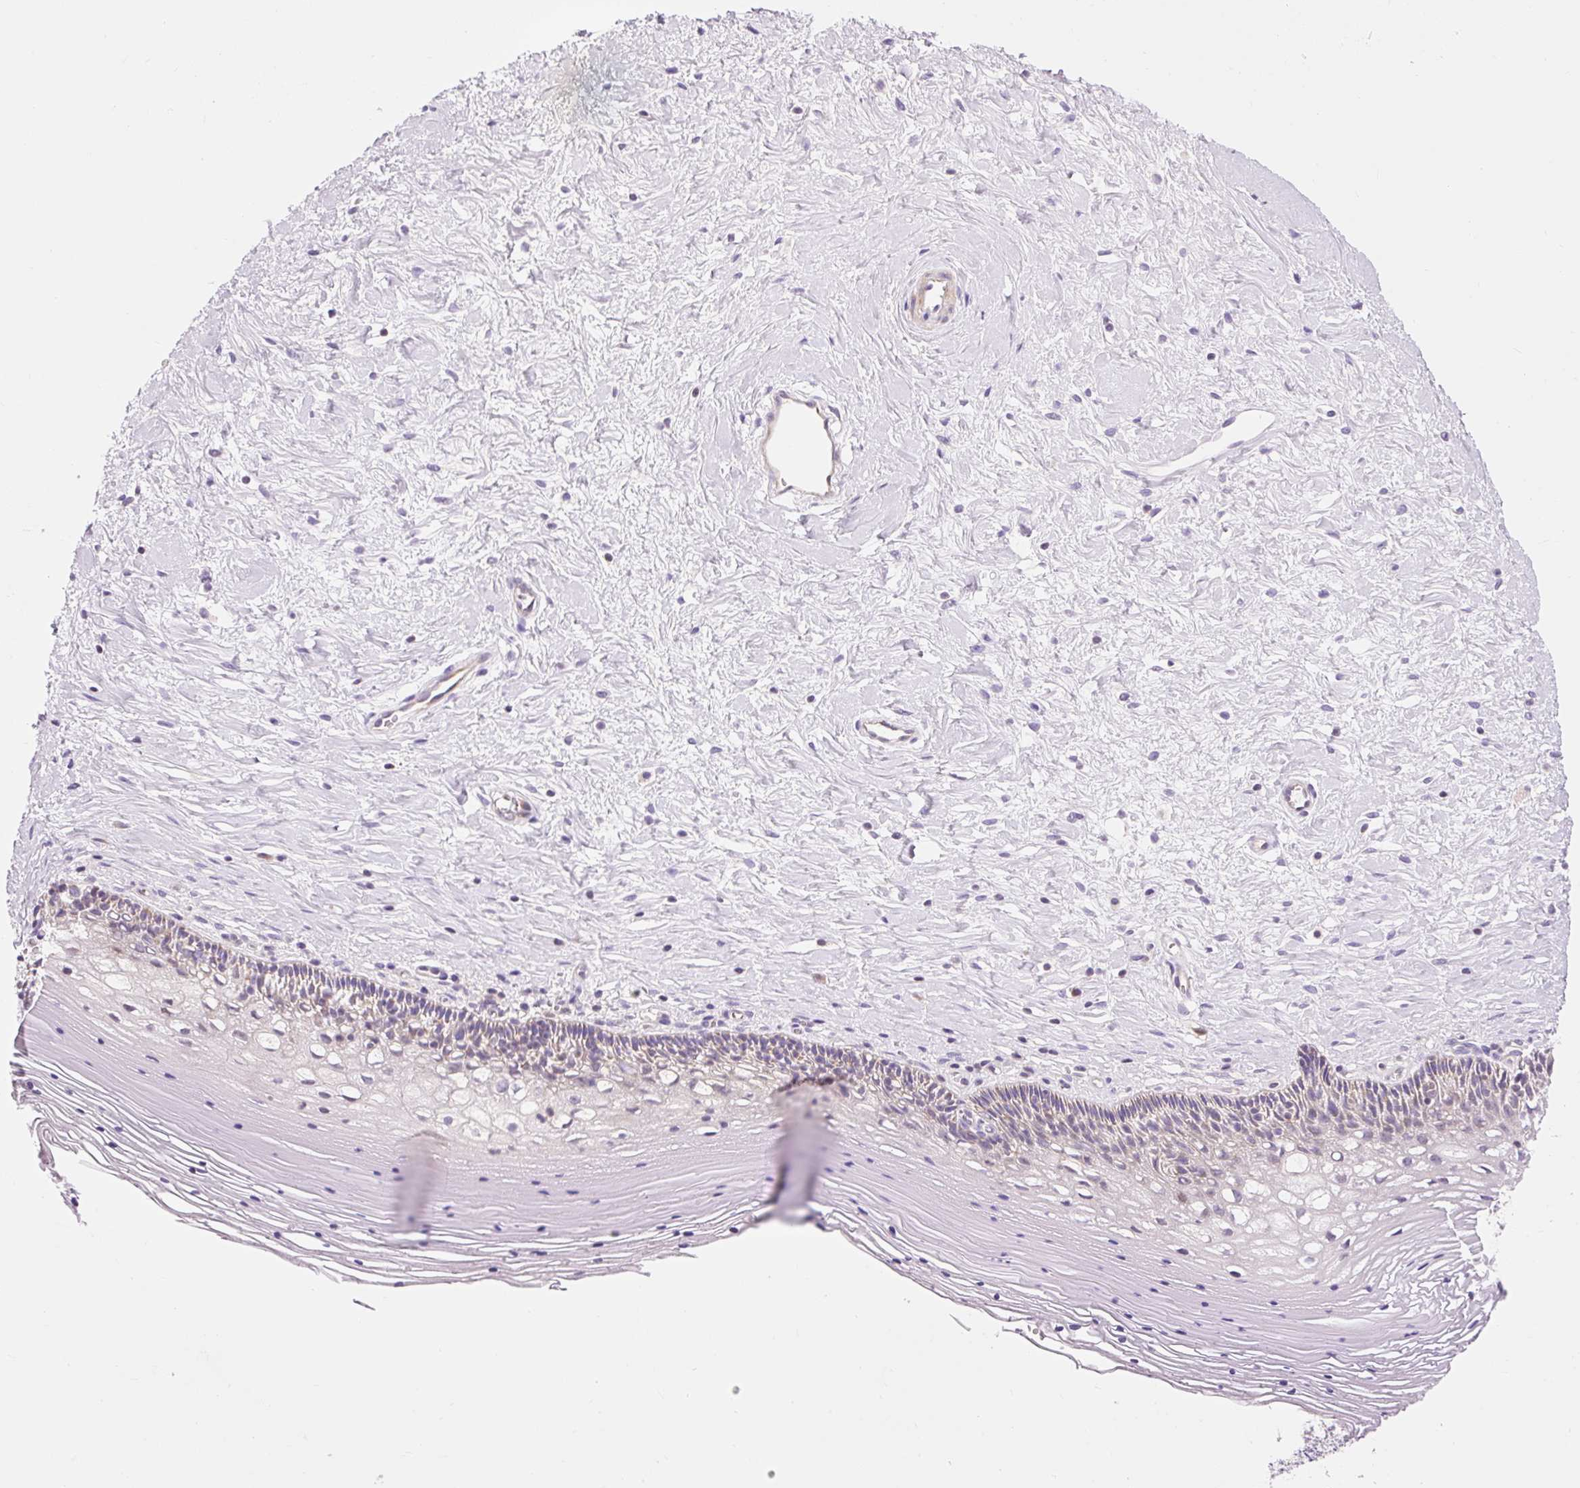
{"staining": {"intensity": "moderate", "quantity": "<25%", "location": "cytoplasmic/membranous"}, "tissue": "cervix", "cell_type": "Glandular cells", "image_type": "normal", "snomed": [{"axis": "morphology", "description": "Normal tissue, NOS"}, {"axis": "topography", "description": "Cervix"}], "caption": "High-magnification brightfield microscopy of benign cervix stained with DAB (3,3'-diaminobenzidine) (brown) and counterstained with hematoxylin (blue). glandular cells exhibit moderate cytoplasmic/membranous positivity is appreciated in about<25% of cells. Using DAB (brown) and hematoxylin (blue) stains, captured at high magnification using brightfield microscopy.", "gene": "IMMT", "patient": {"sex": "female", "age": 36}}